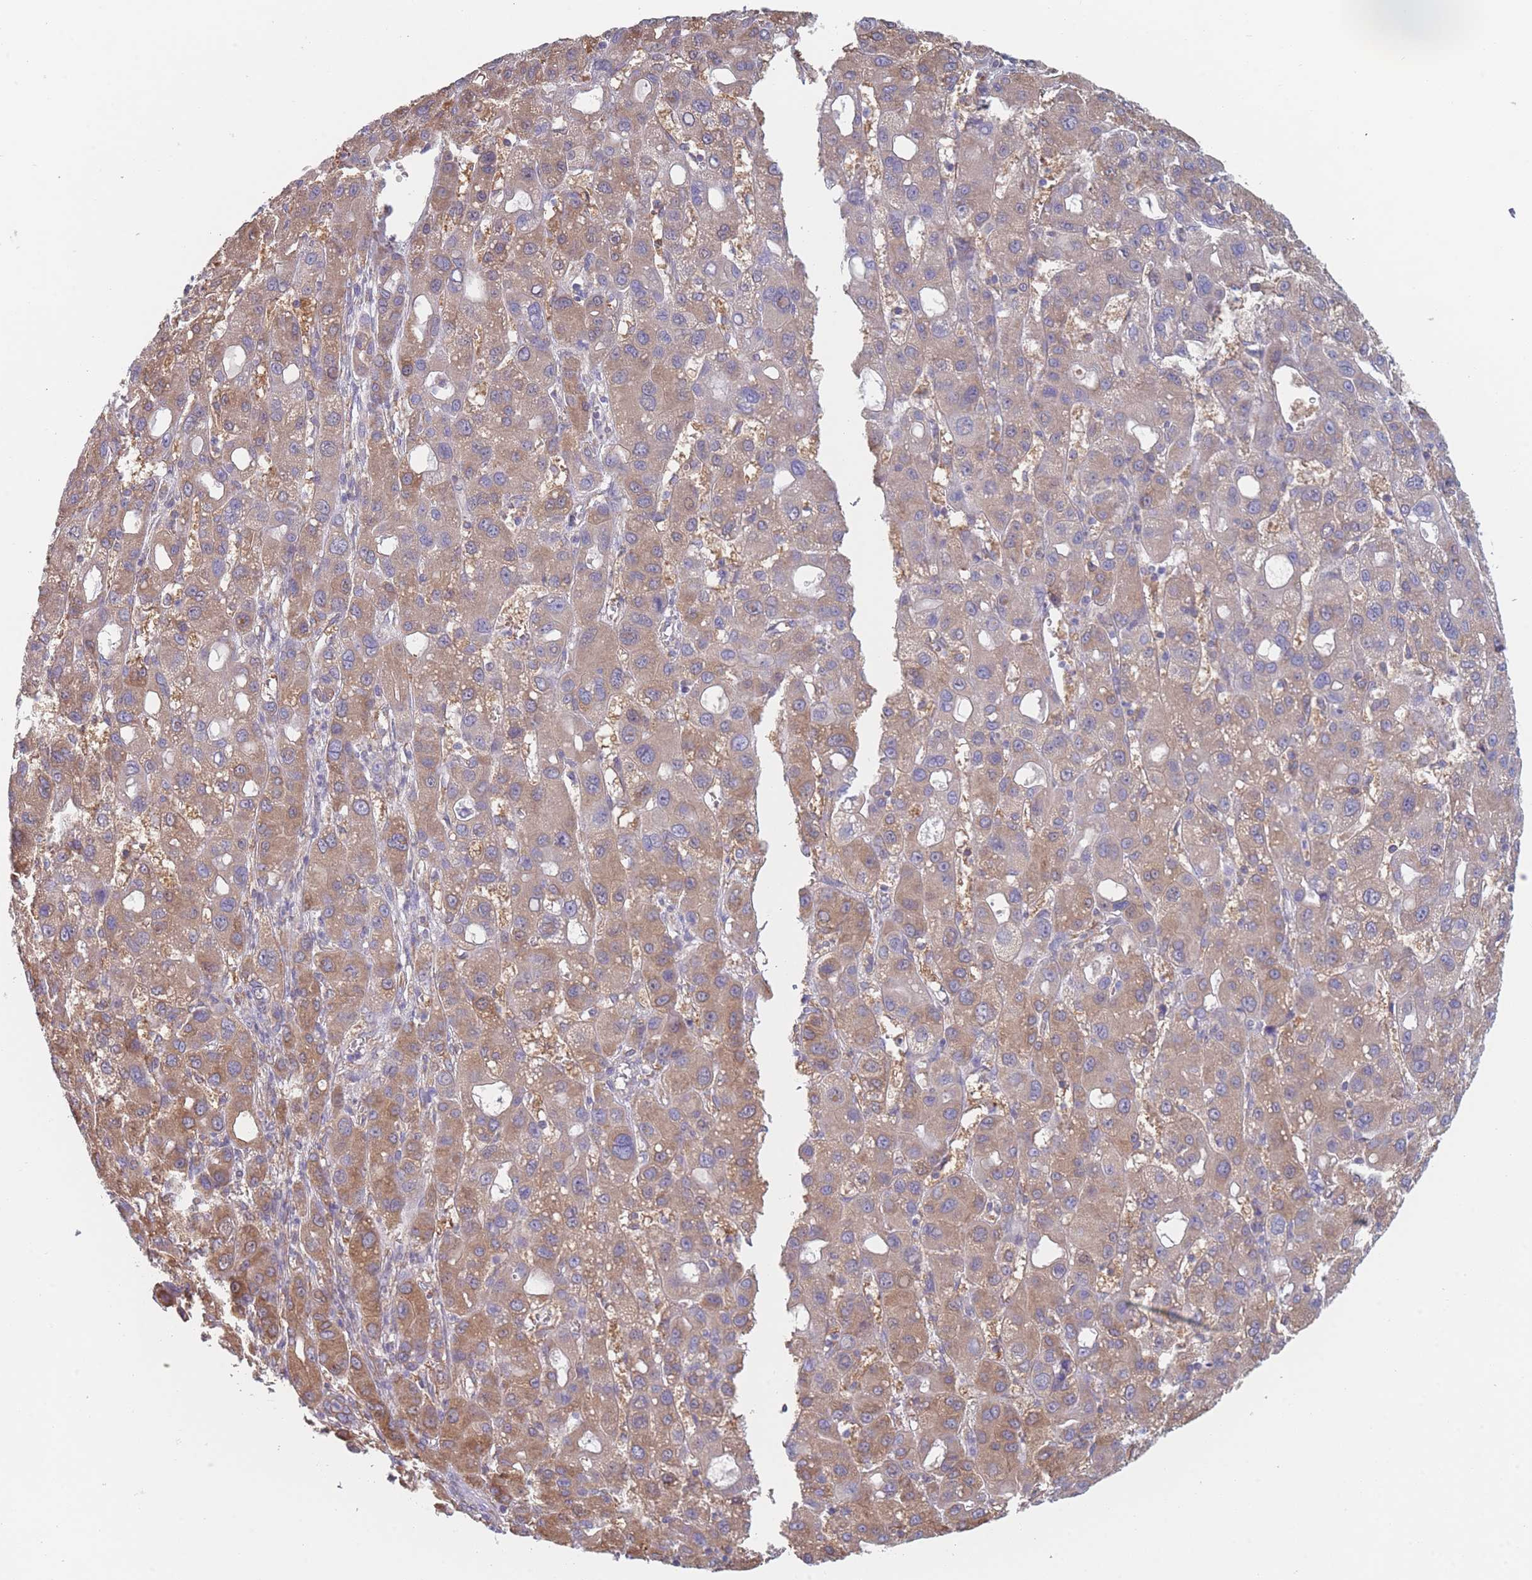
{"staining": {"intensity": "moderate", "quantity": ">75%", "location": "cytoplasmic/membranous"}, "tissue": "liver cancer", "cell_type": "Tumor cells", "image_type": "cancer", "snomed": [{"axis": "morphology", "description": "Carcinoma, Hepatocellular, NOS"}, {"axis": "topography", "description": "Liver"}], "caption": "There is medium levels of moderate cytoplasmic/membranous staining in tumor cells of liver hepatocellular carcinoma, as demonstrated by immunohistochemical staining (brown color).", "gene": "OR7C2", "patient": {"sex": "male", "age": 55}}